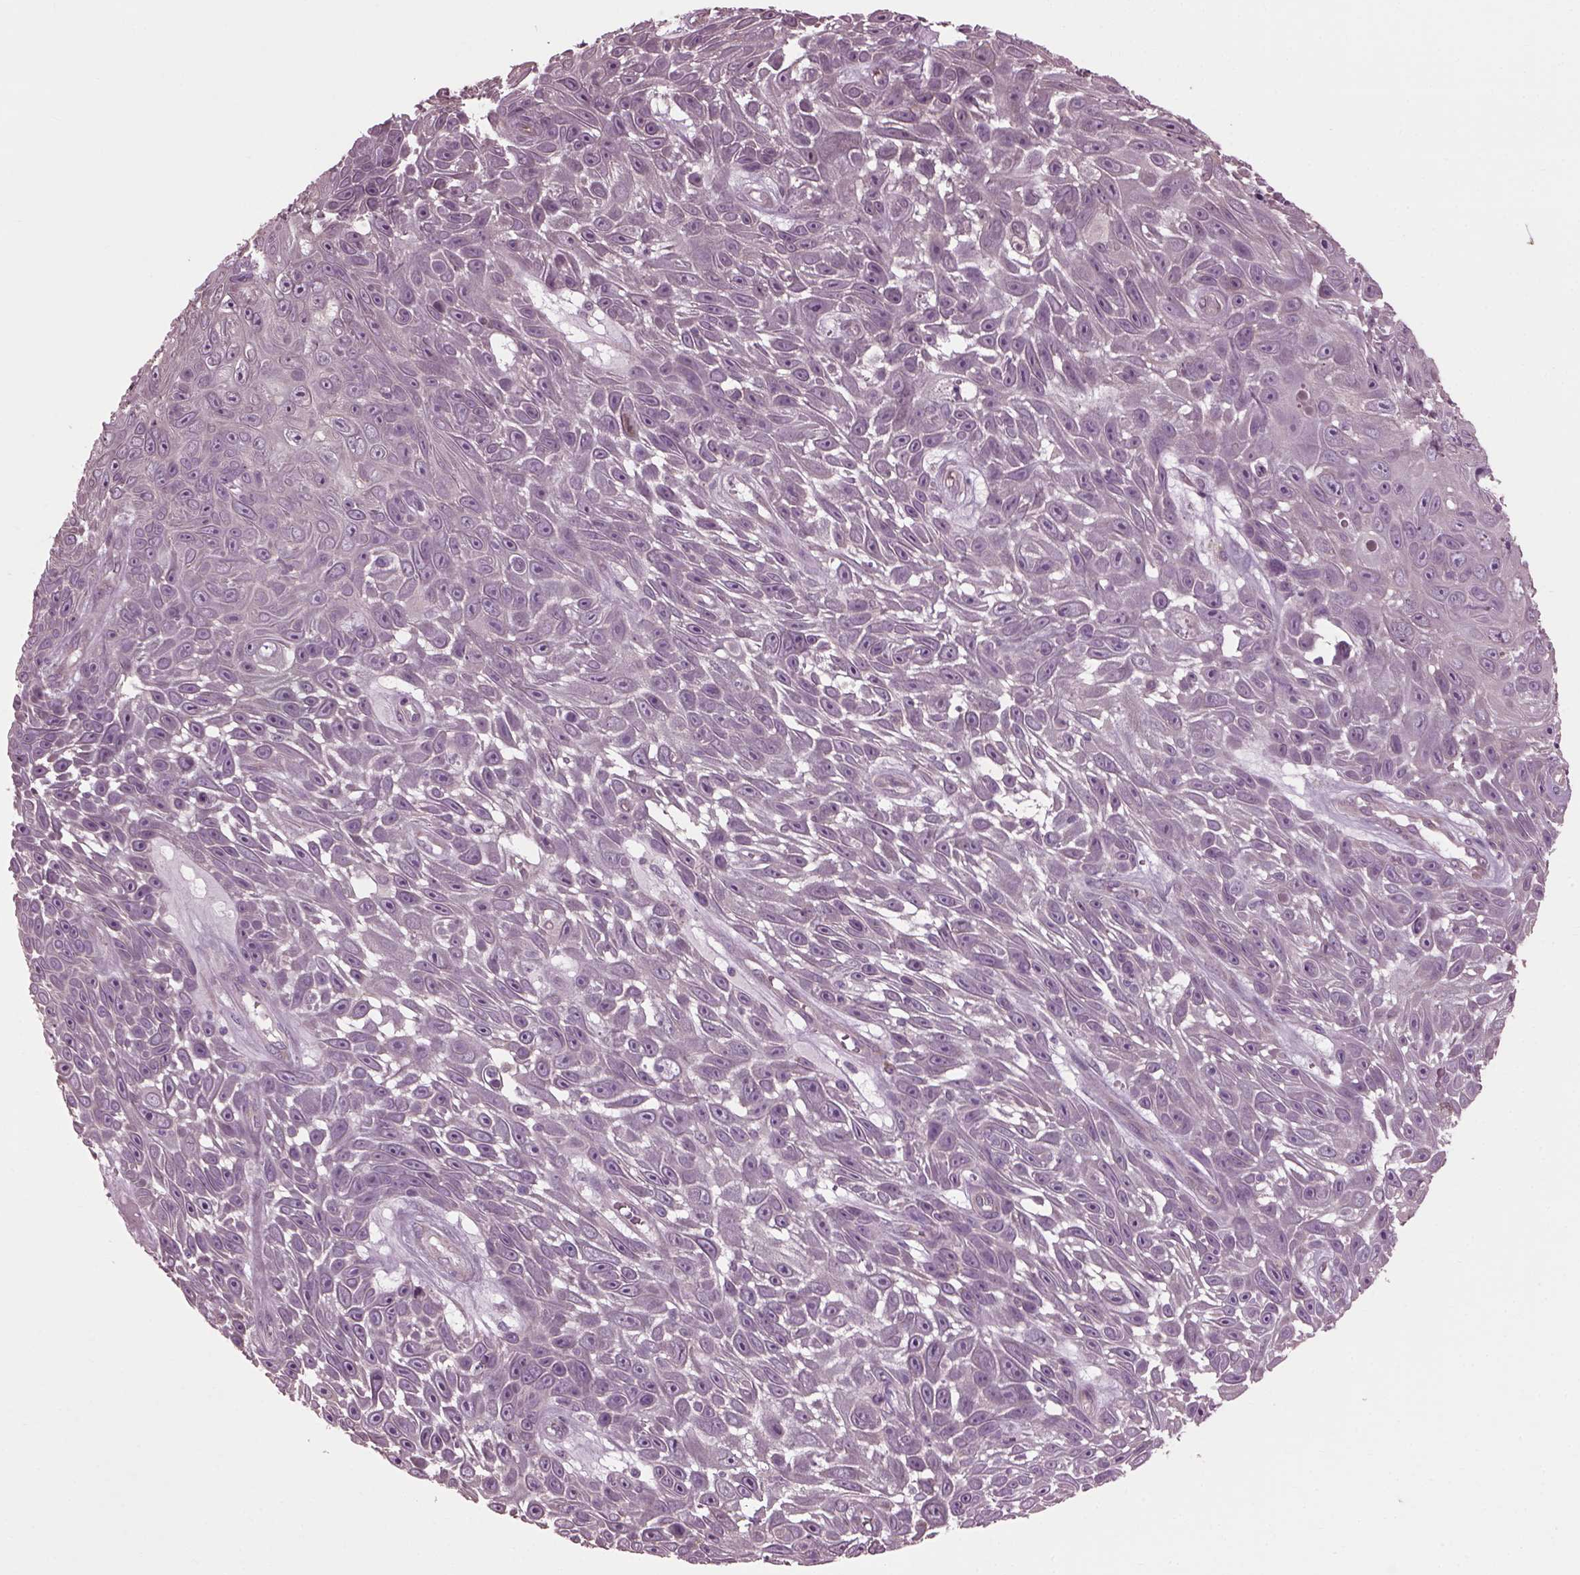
{"staining": {"intensity": "negative", "quantity": "none", "location": "none"}, "tissue": "skin cancer", "cell_type": "Tumor cells", "image_type": "cancer", "snomed": [{"axis": "morphology", "description": "Squamous cell carcinoma, NOS"}, {"axis": "topography", "description": "Skin"}], "caption": "Micrograph shows no protein expression in tumor cells of skin cancer tissue.", "gene": "CABP5", "patient": {"sex": "male", "age": 82}}